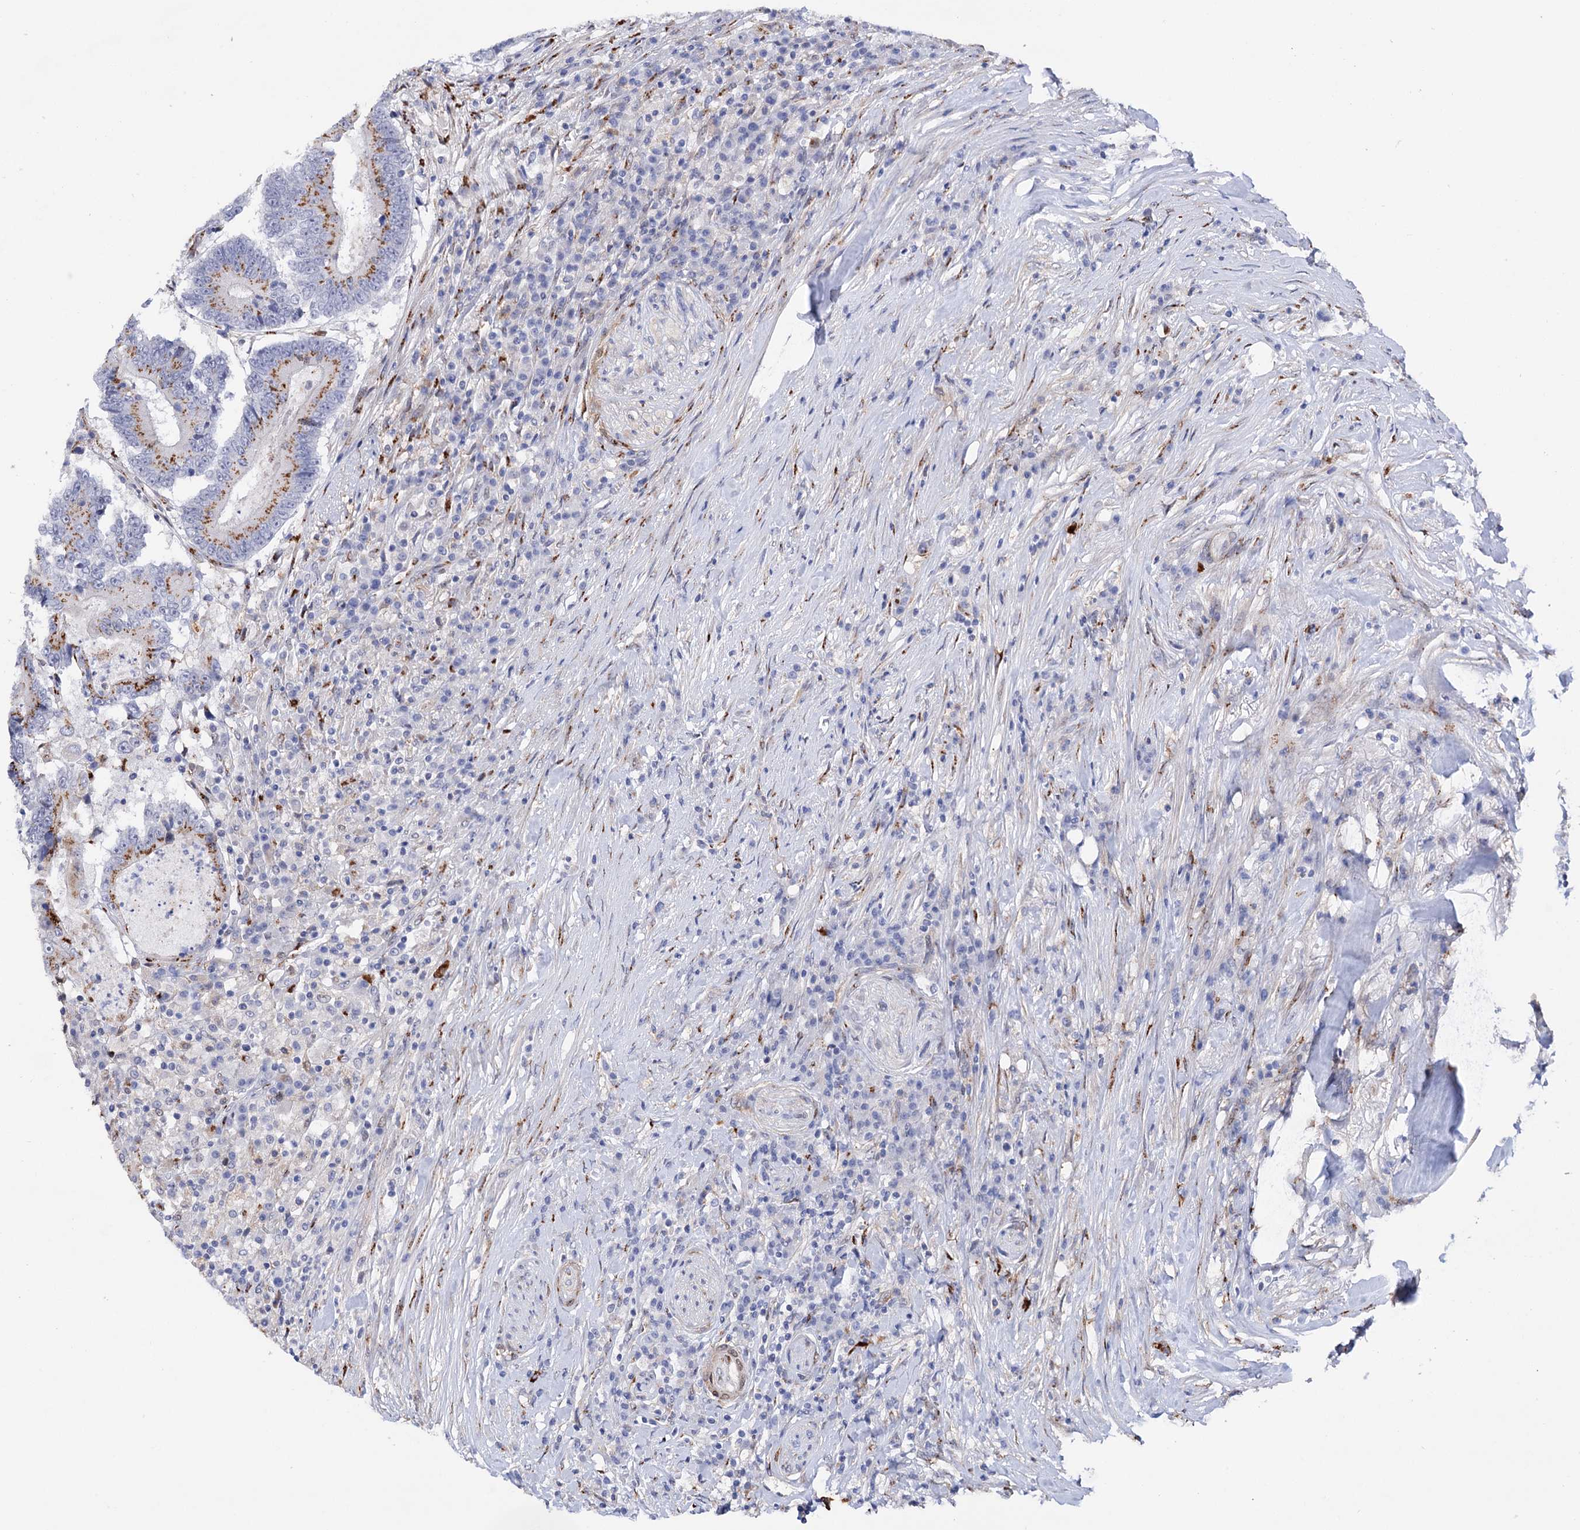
{"staining": {"intensity": "moderate", "quantity": ">75%", "location": "cytoplasmic/membranous"}, "tissue": "colorectal cancer", "cell_type": "Tumor cells", "image_type": "cancer", "snomed": [{"axis": "morphology", "description": "Adenocarcinoma, NOS"}, {"axis": "topography", "description": "Colon"}], "caption": "IHC of adenocarcinoma (colorectal) shows medium levels of moderate cytoplasmic/membranous expression in about >75% of tumor cells.", "gene": "C11orf96", "patient": {"sex": "male", "age": 83}}